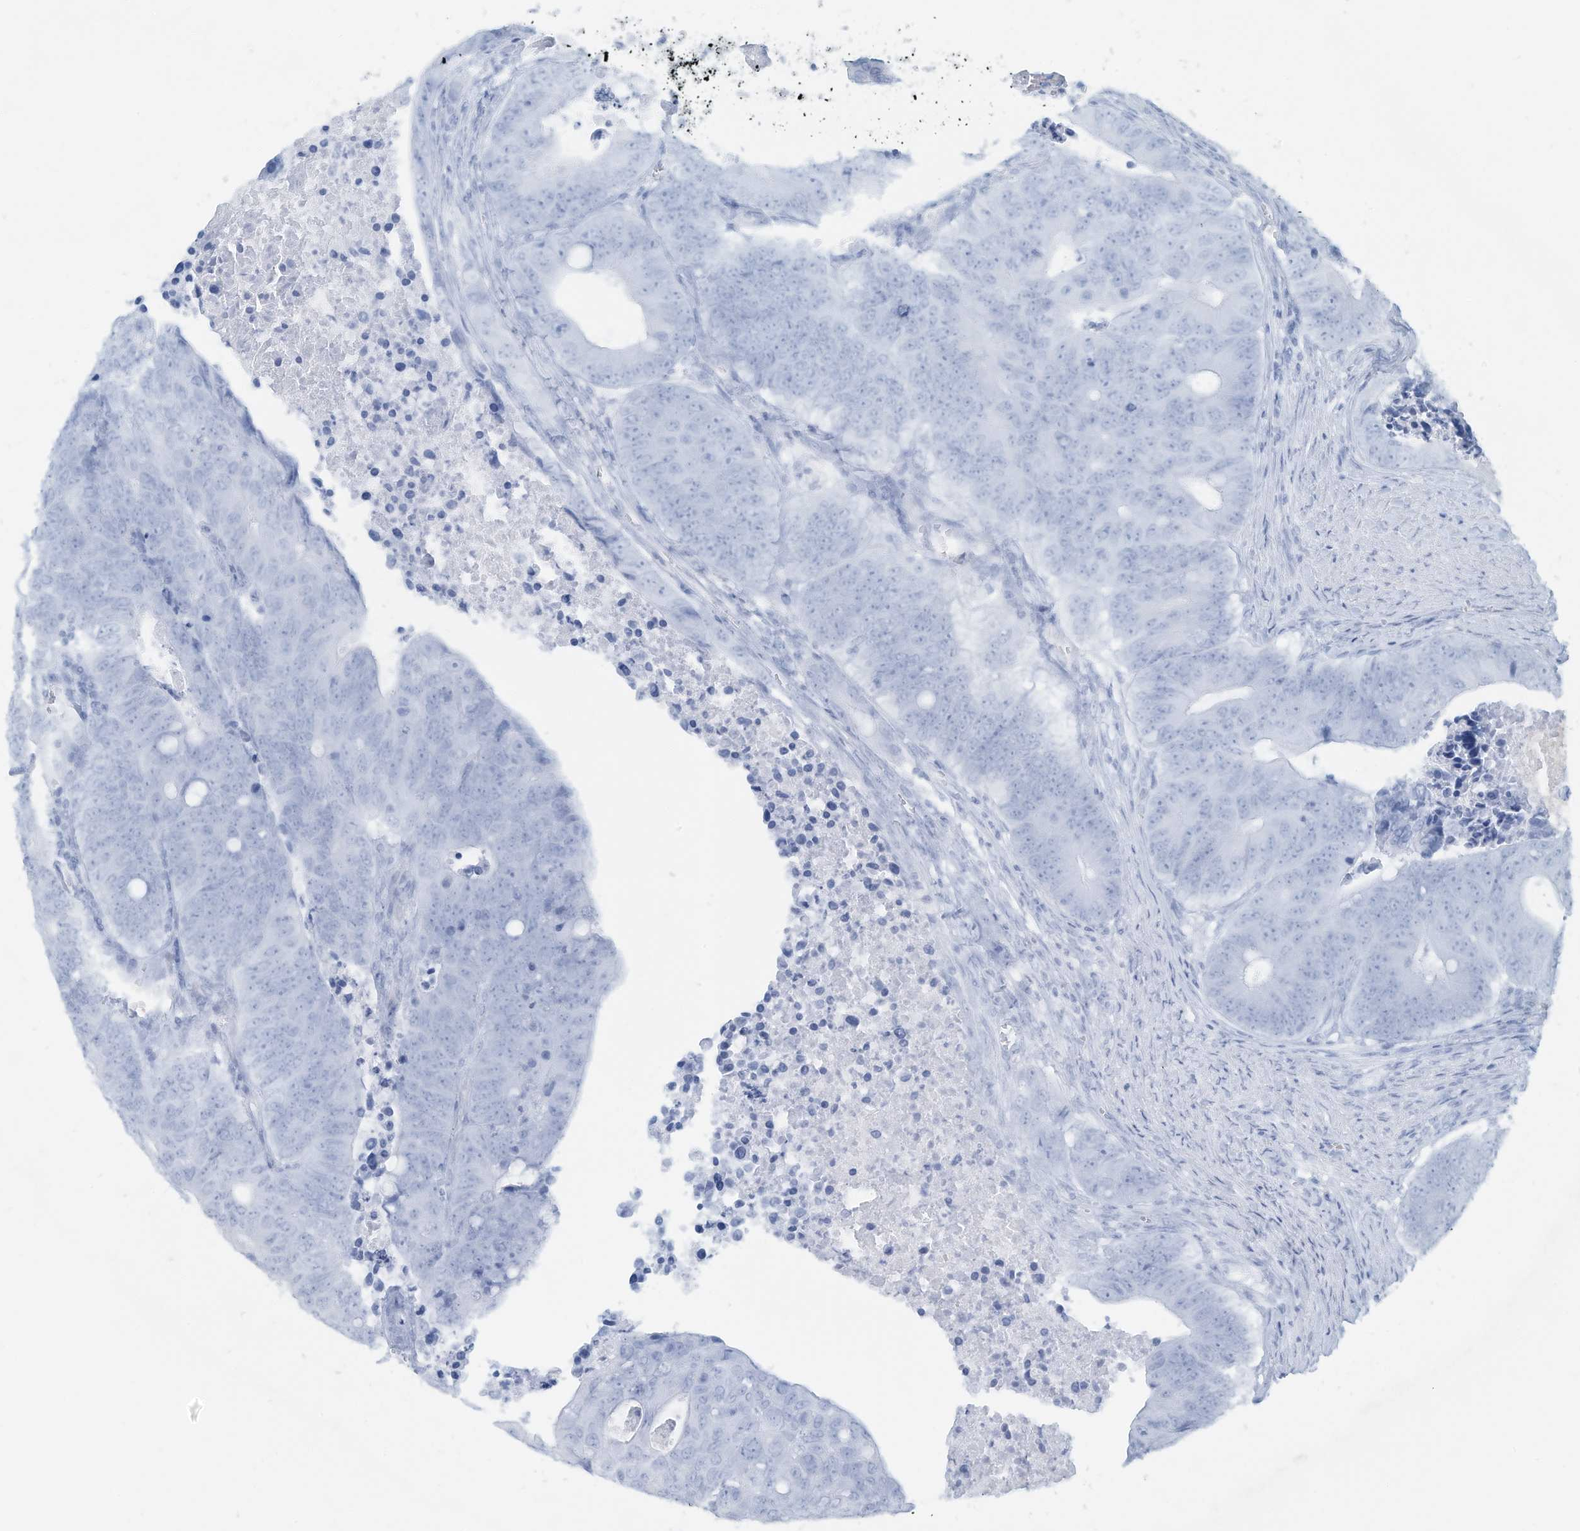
{"staining": {"intensity": "negative", "quantity": "none", "location": "none"}, "tissue": "colorectal cancer", "cell_type": "Tumor cells", "image_type": "cancer", "snomed": [{"axis": "morphology", "description": "Adenocarcinoma, NOS"}, {"axis": "topography", "description": "Colon"}], "caption": "The immunohistochemistry (IHC) histopathology image has no significant expression in tumor cells of colorectal cancer (adenocarcinoma) tissue. (DAB (3,3'-diaminobenzidine) IHC with hematoxylin counter stain).", "gene": "ERI2", "patient": {"sex": "male", "age": 87}}